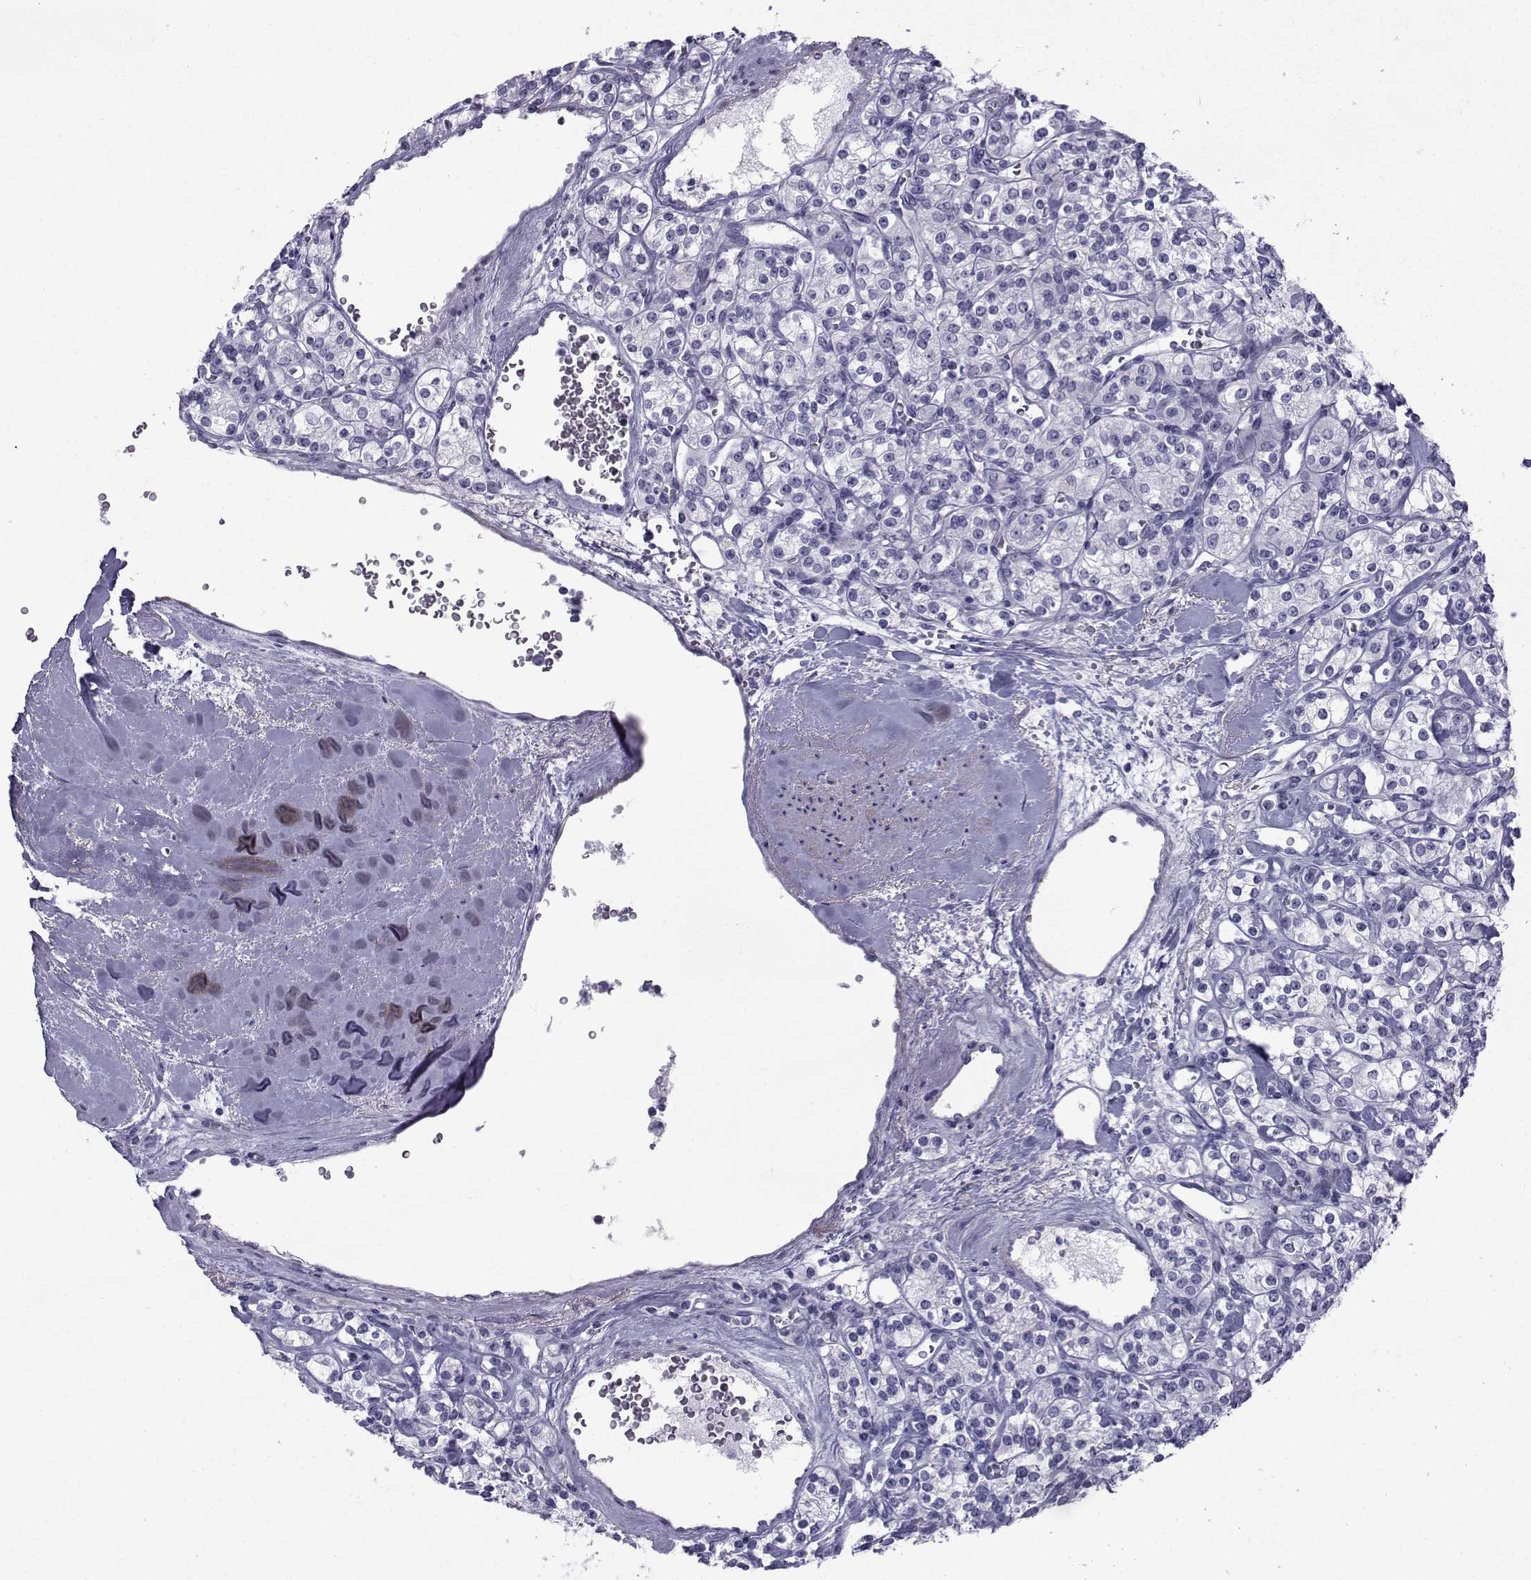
{"staining": {"intensity": "negative", "quantity": "none", "location": "none"}, "tissue": "renal cancer", "cell_type": "Tumor cells", "image_type": "cancer", "snomed": [{"axis": "morphology", "description": "Adenocarcinoma, NOS"}, {"axis": "topography", "description": "Kidney"}], "caption": "High power microscopy micrograph of an immunohistochemistry (IHC) micrograph of adenocarcinoma (renal), revealing no significant staining in tumor cells.", "gene": "SPANXD", "patient": {"sex": "male", "age": 77}}